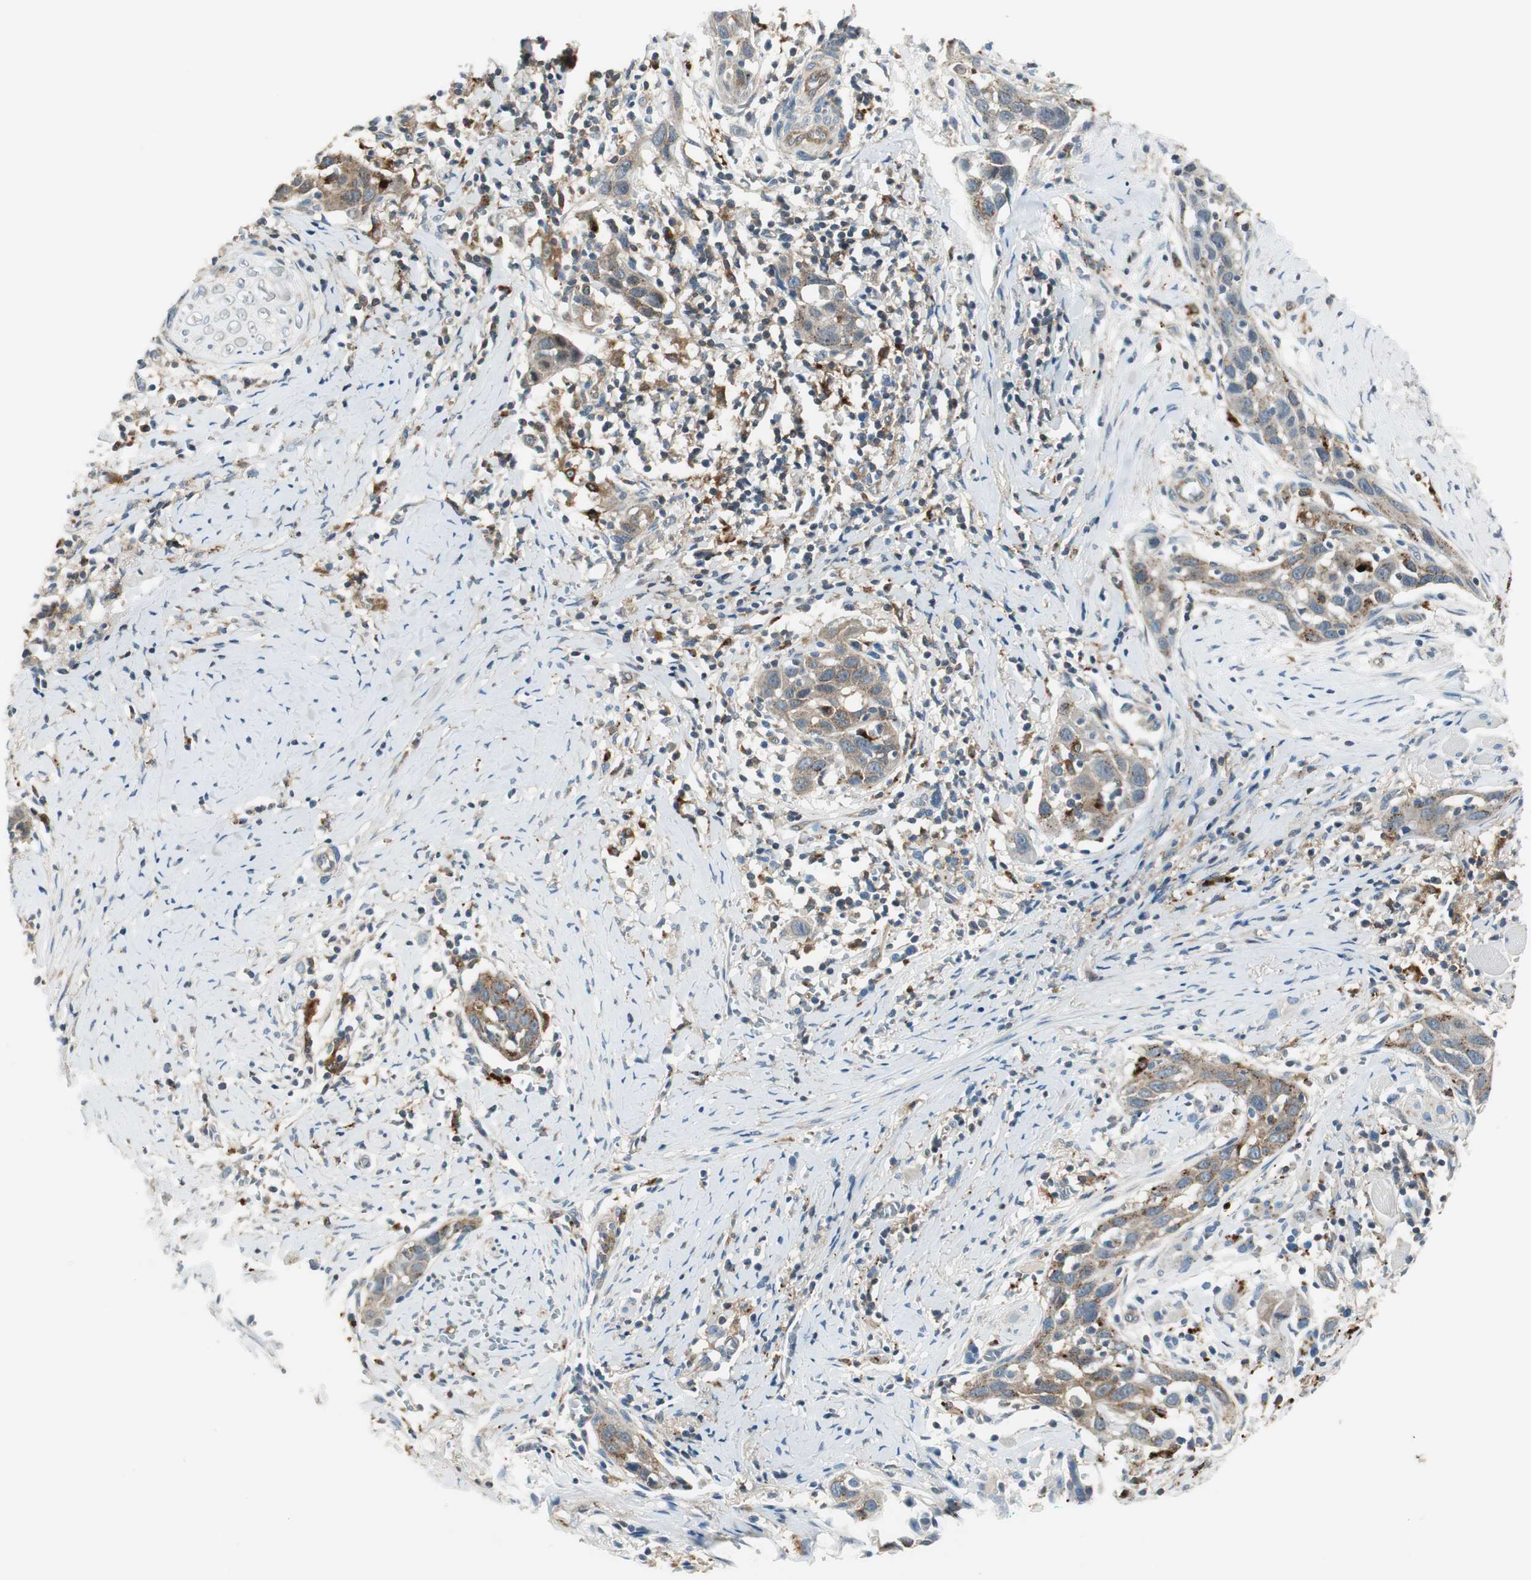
{"staining": {"intensity": "moderate", "quantity": ">75%", "location": "cytoplasmic/membranous"}, "tissue": "head and neck cancer", "cell_type": "Tumor cells", "image_type": "cancer", "snomed": [{"axis": "morphology", "description": "Normal tissue, NOS"}, {"axis": "morphology", "description": "Squamous cell carcinoma, NOS"}, {"axis": "topography", "description": "Oral tissue"}, {"axis": "topography", "description": "Head-Neck"}], "caption": "The micrograph displays a brown stain indicating the presence of a protein in the cytoplasmic/membranous of tumor cells in head and neck cancer.", "gene": "NCK1", "patient": {"sex": "female", "age": 50}}